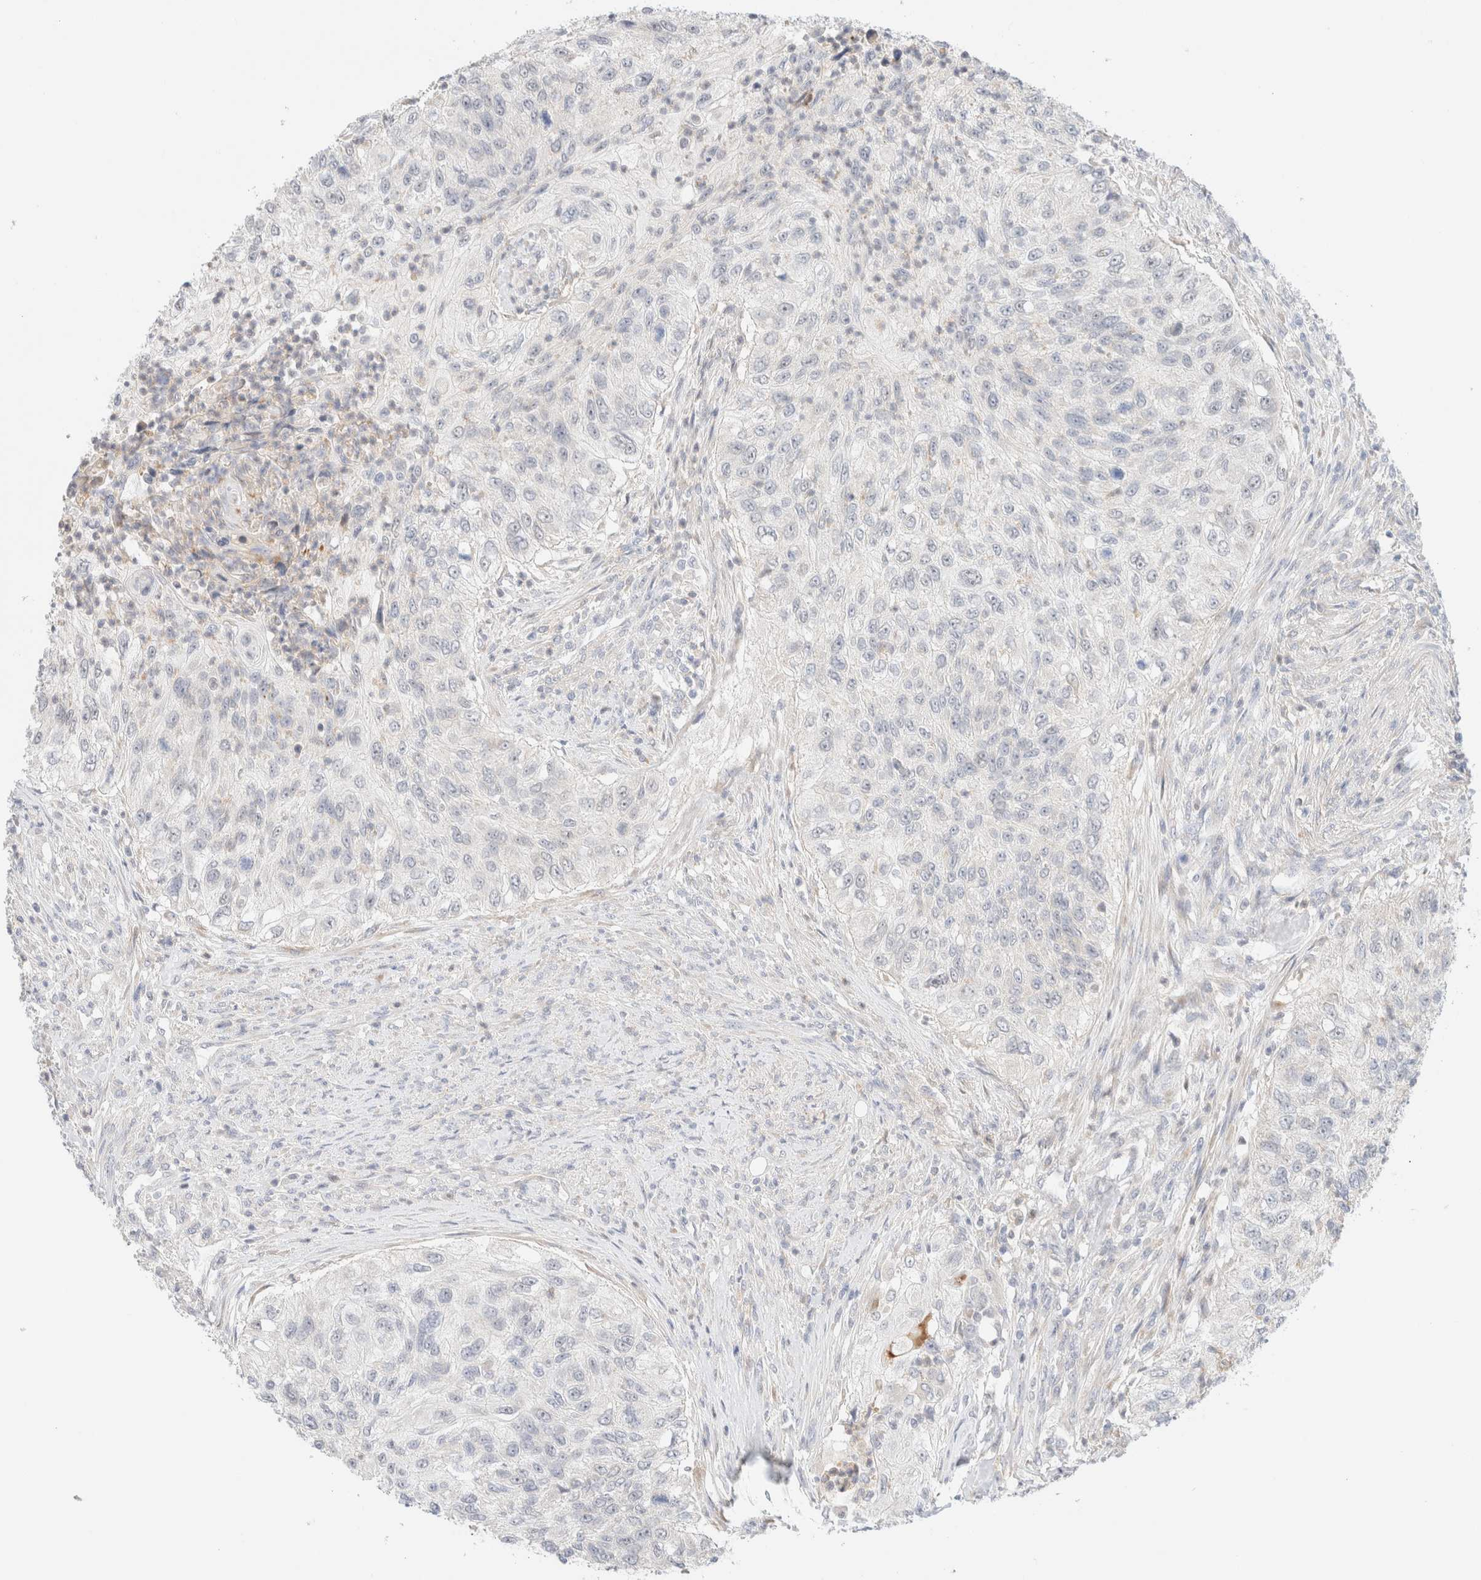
{"staining": {"intensity": "negative", "quantity": "none", "location": "none"}, "tissue": "urothelial cancer", "cell_type": "Tumor cells", "image_type": "cancer", "snomed": [{"axis": "morphology", "description": "Urothelial carcinoma, High grade"}, {"axis": "topography", "description": "Urinary bladder"}], "caption": "This image is of urothelial carcinoma (high-grade) stained with IHC to label a protein in brown with the nuclei are counter-stained blue. There is no positivity in tumor cells.", "gene": "UNC13B", "patient": {"sex": "female", "age": 60}}